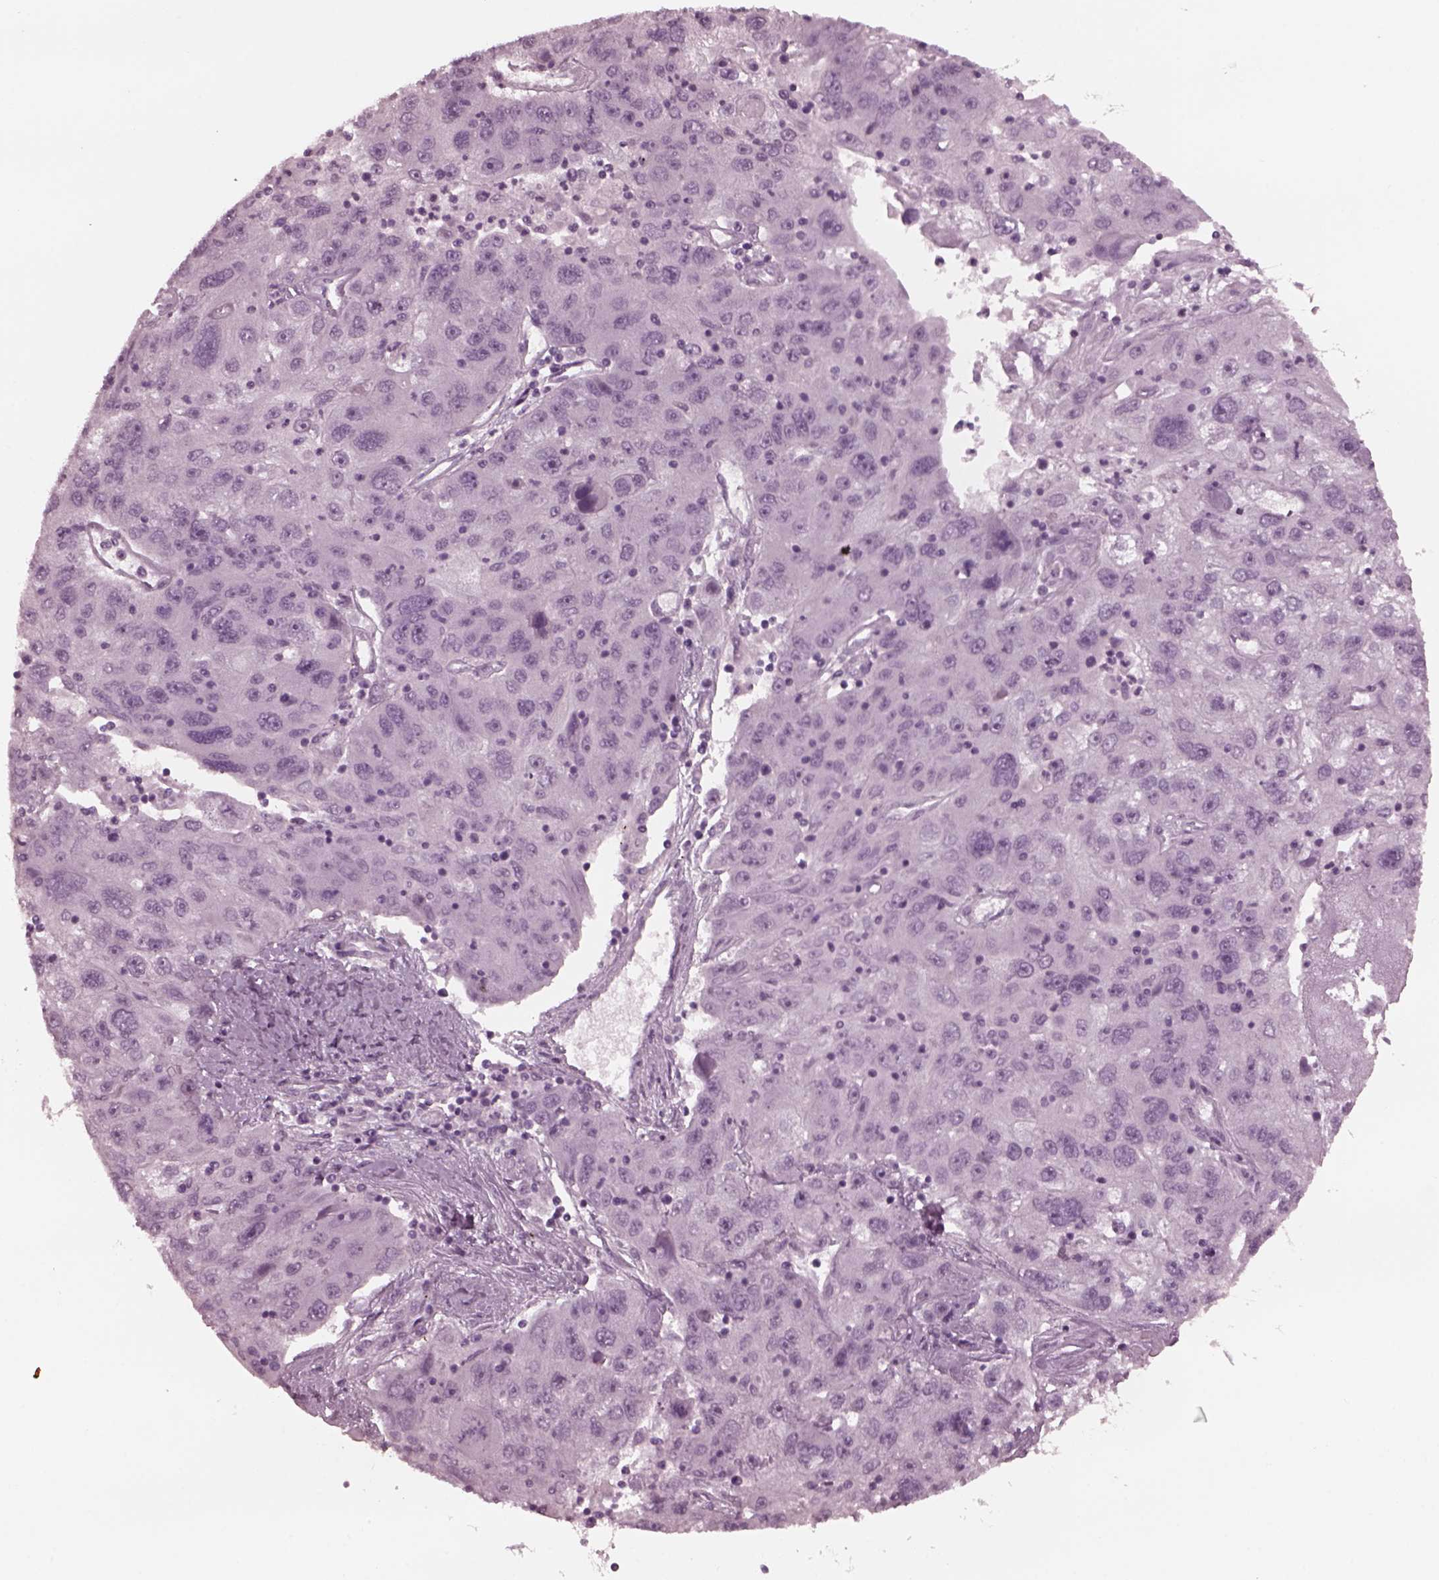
{"staining": {"intensity": "negative", "quantity": "none", "location": "none"}, "tissue": "stomach cancer", "cell_type": "Tumor cells", "image_type": "cancer", "snomed": [{"axis": "morphology", "description": "Adenocarcinoma, NOS"}, {"axis": "topography", "description": "Stomach"}], "caption": "Adenocarcinoma (stomach) was stained to show a protein in brown. There is no significant expression in tumor cells.", "gene": "YY2", "patient": {"sex": "male", "age": 56}}